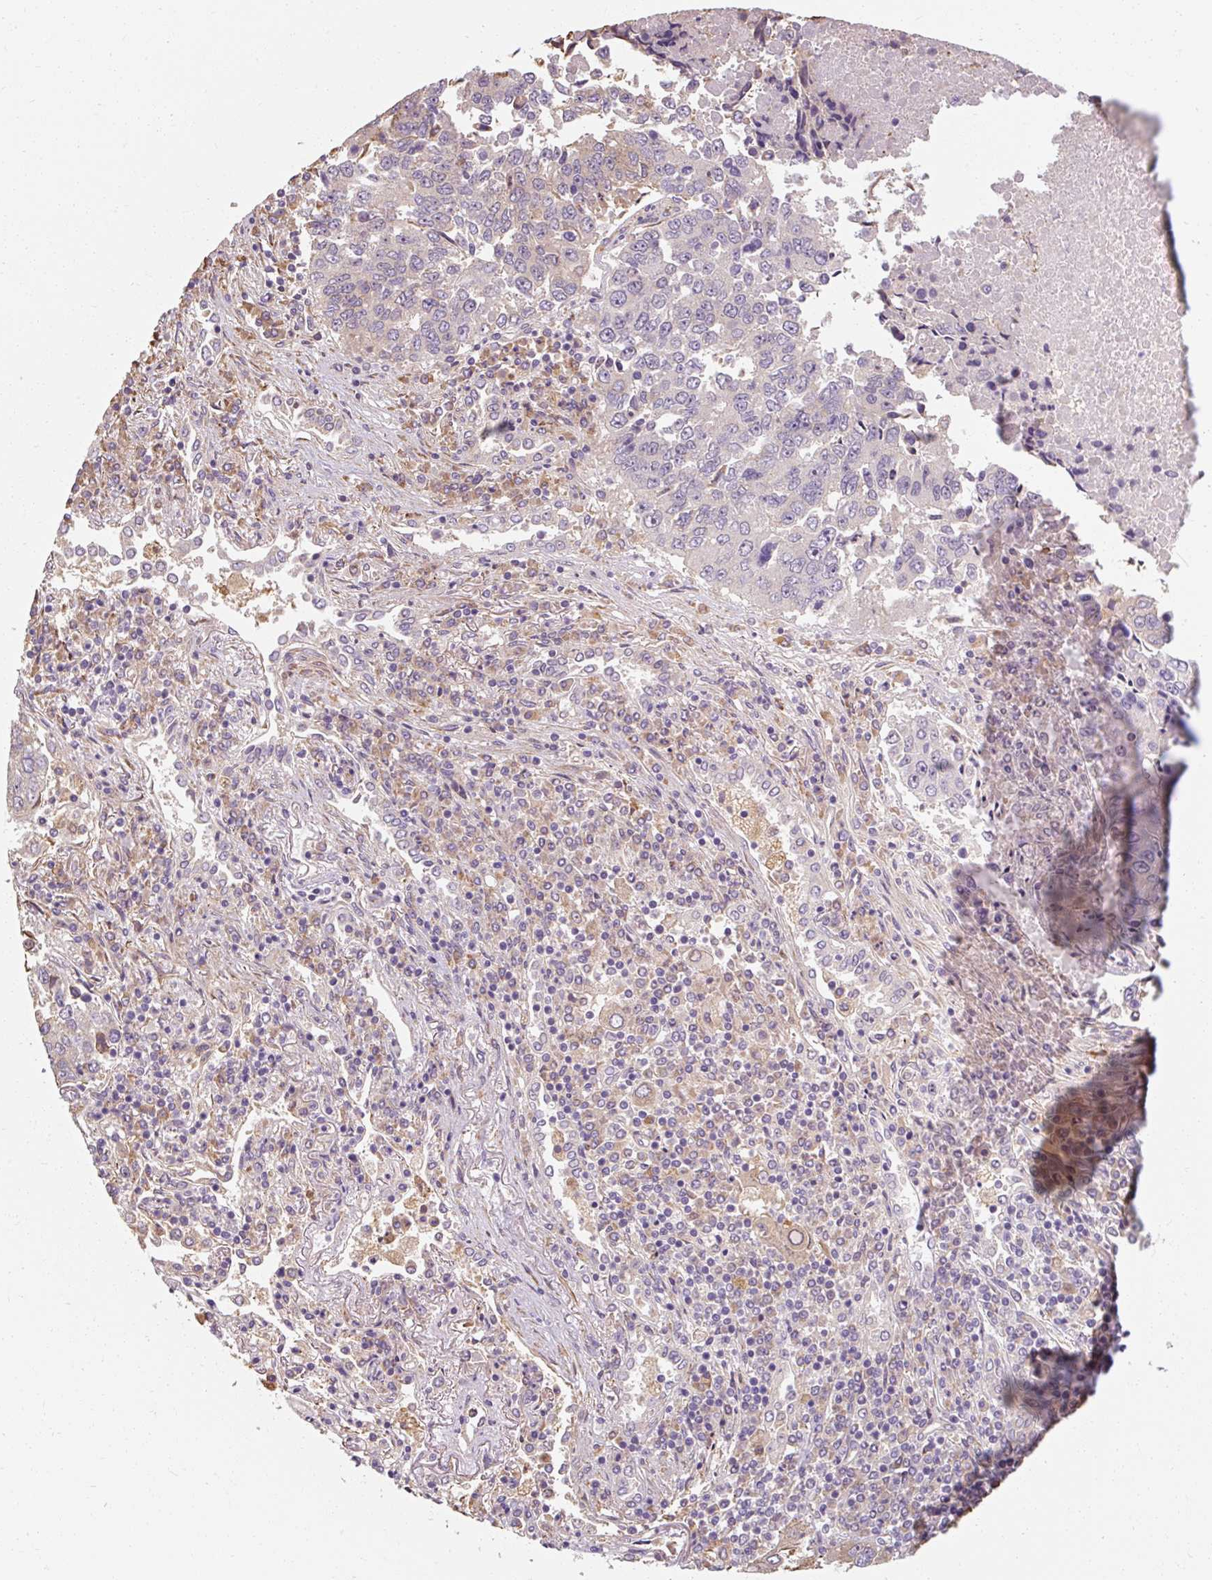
{"staining": {"intensity": "moderate", "quantity": "<25%", "location": "cytoplasmic/membranous"}, "tissue": "lung cancer", "cell_type": "Tumor cells", "image_type": "cancer", "snomed": [{"axis": "morphology", "description": "Squamous cell carcinoma, NOS"}, {"axis": "topography", "description": "Lung"}], "caption": "A histopathology image showing moderate cytoplasmic/membranous staining in about <25% of tumor cells in lung squamous cell carcinoma, as visualized by brown immunohistochemical staining.", "gene": "TBC1D4", "patient": {"sex": "female", "age": 66}}